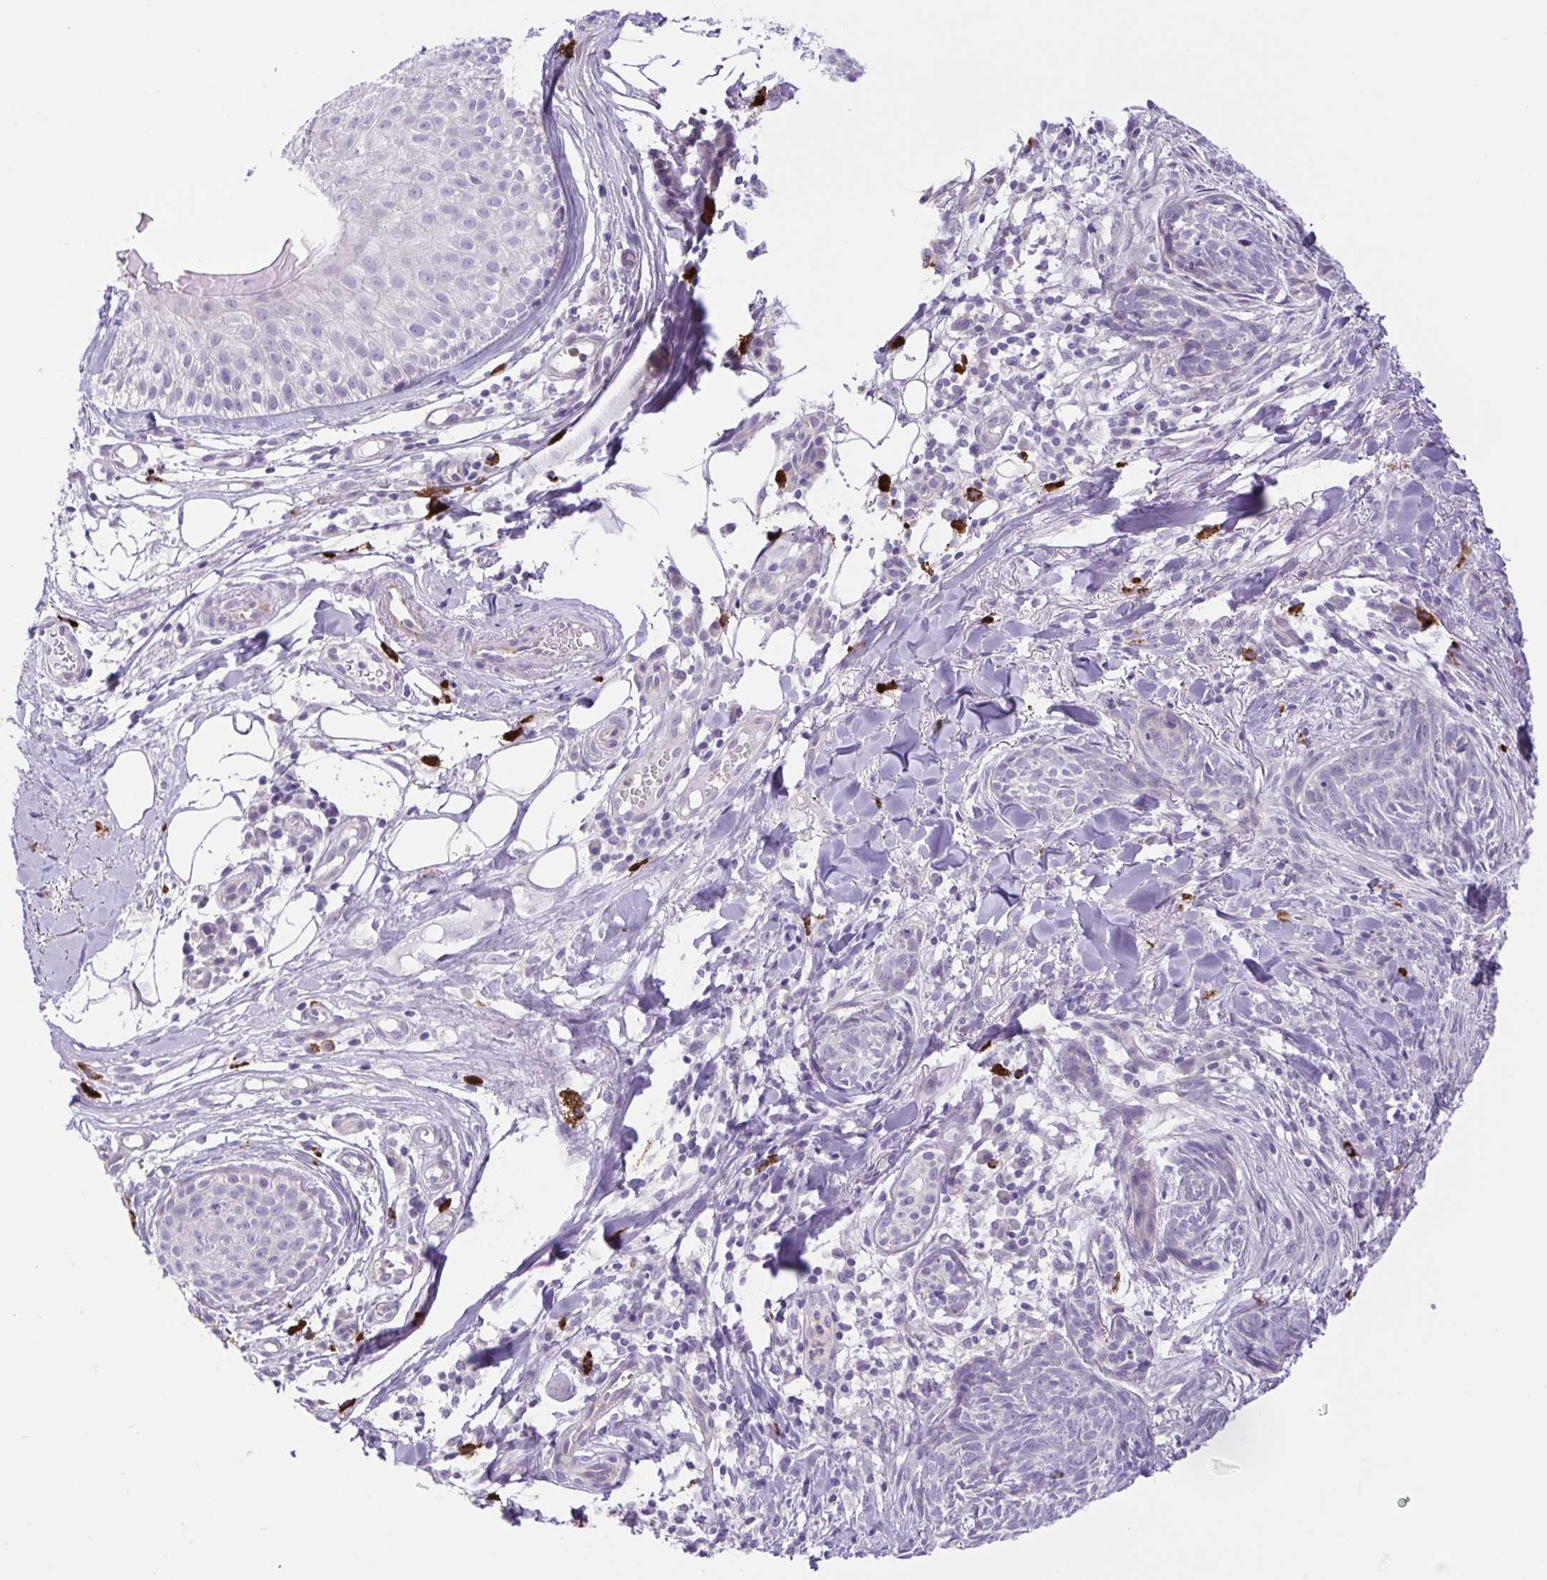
{"staining": {"intensity": "negative", "quantity": "none", "location": "none"}, "tissue": "skin cancer", "cell_type": "Tumor cells", "image_type": "cancer", "snomed": [{"axis": "morphology", "description": "Basal cell carcinoma"}, {"axis": "topography", "description": "Skin"}], "caption": "The micrograph exhibits no staining of tumor cells in skin cancer (basal cell carcinoma).", "gene": "FAM177B", "patient": {"sex": "female", "age": 93}}